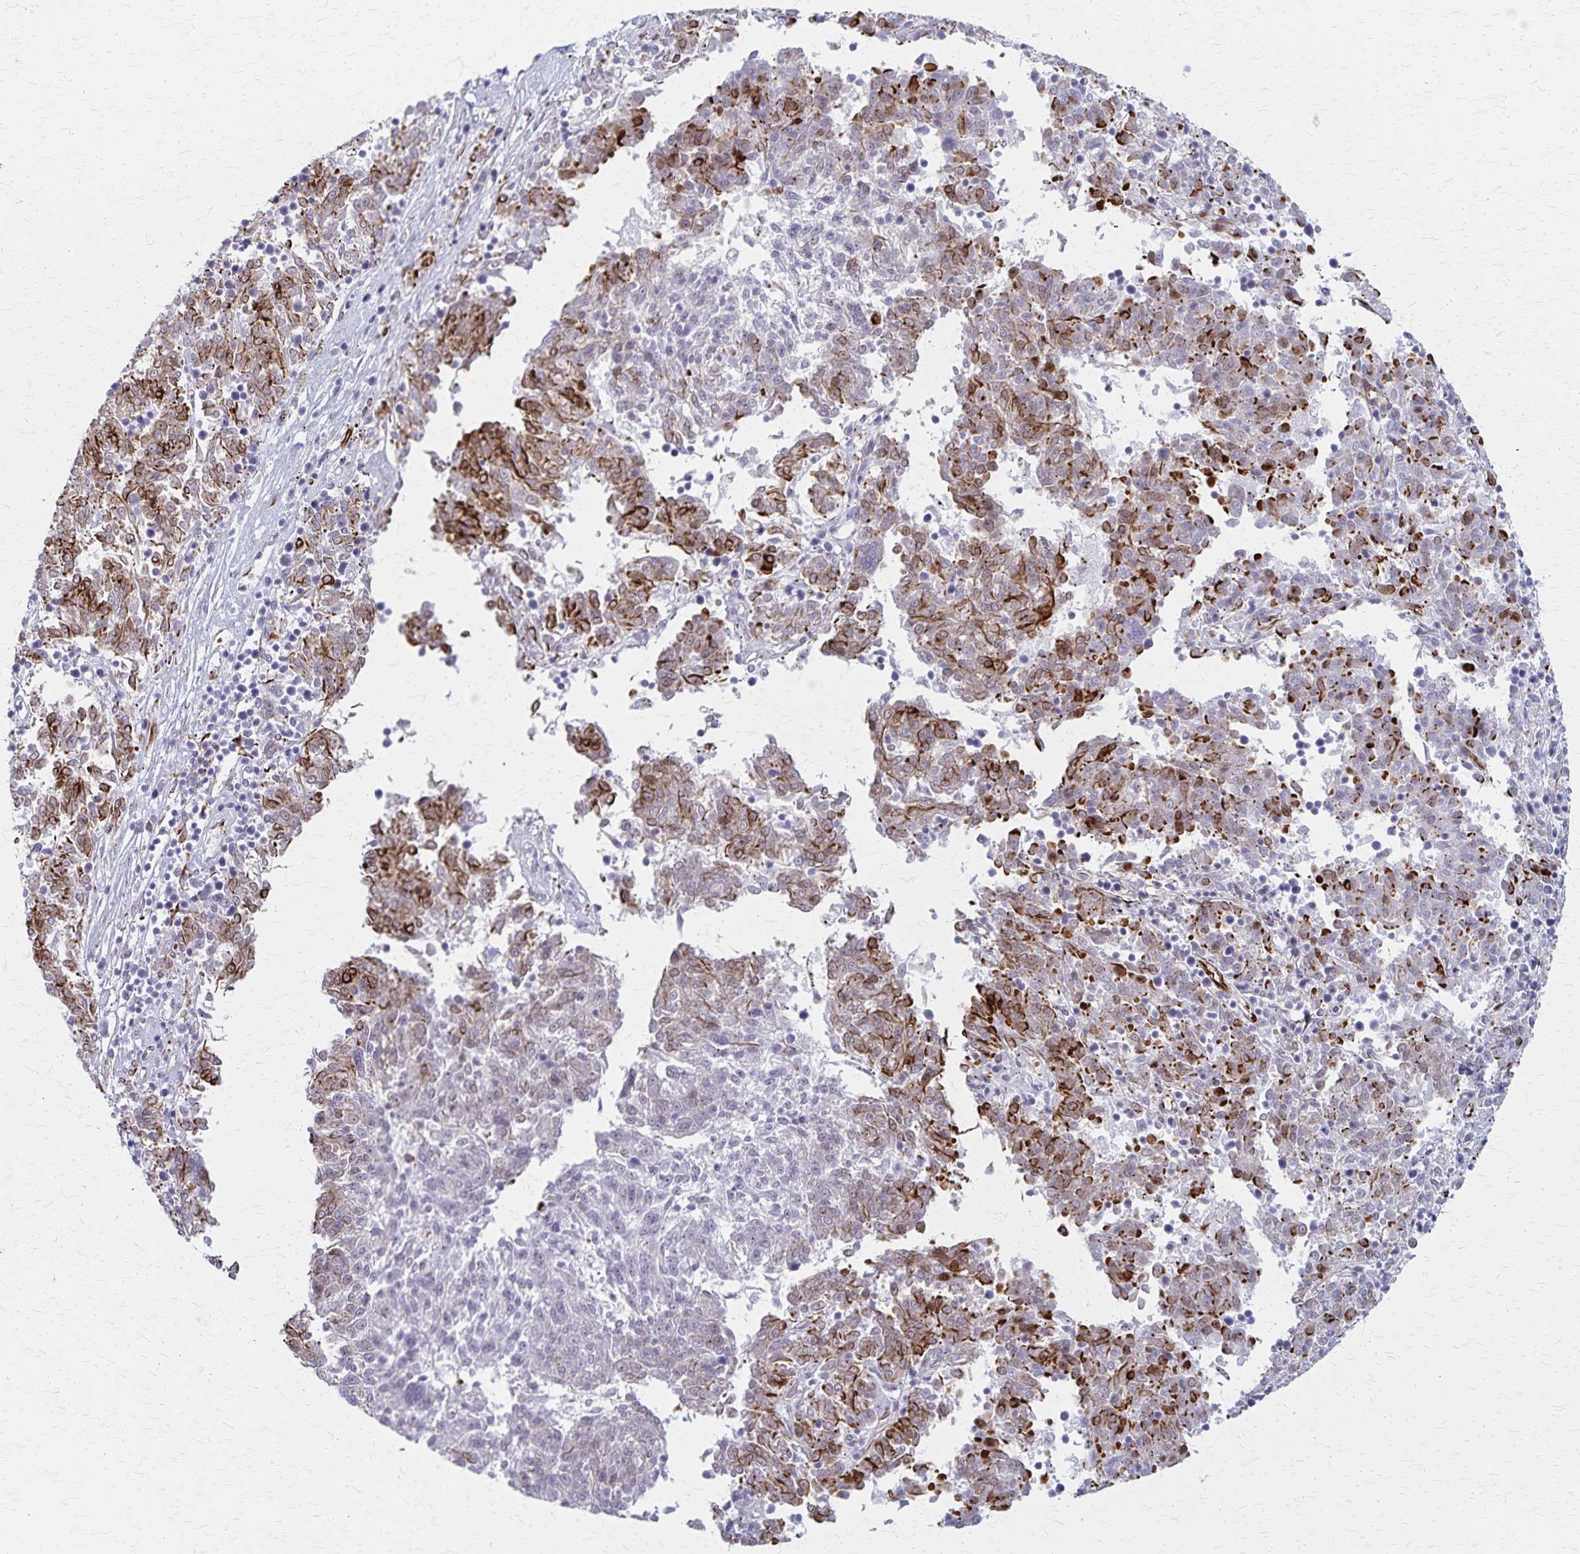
{"staining": {"intensity": "moderate", "quantity": "25%-75%", "location": "cytoplasmic/membranous,nuclear"}, "tissue": "melanoma", "cell_type": "Tumor cells", "image_type": "cancer", "snomed": [{"axis": "morphology", "description": "Malignant melanoma, NOS"}, {"axis": "topography", "description": "Skin"}], "caption": "An image showing moderate cytoplasmic/membranous and nuclear expression in approximately 25%-75% of tumor cells in malignant melanoma, as visualized by brown immunohistochemical staining.", "gene": "DLK2", "patient": {"sex": "female", "age": 72}}